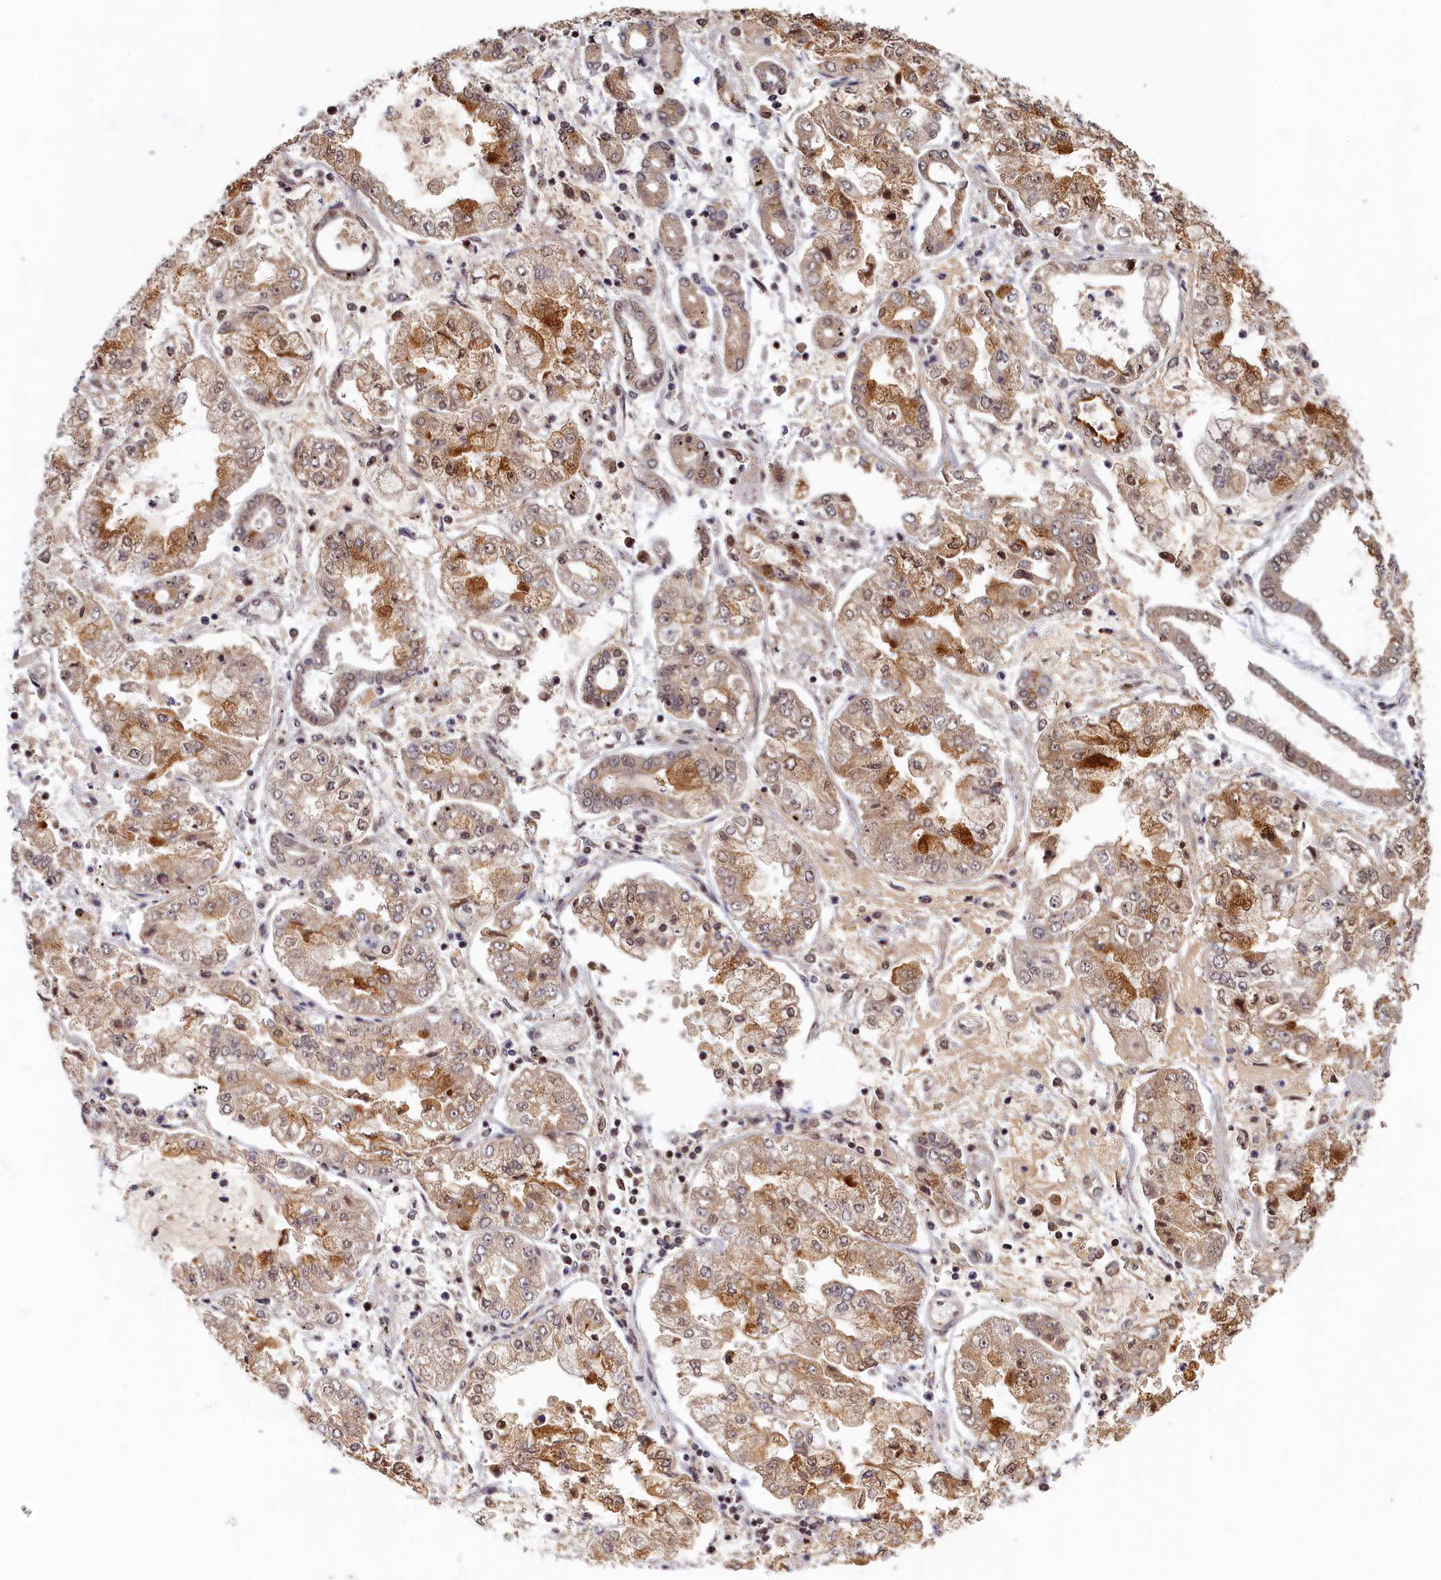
{"staining": {"intensity": "moderate", "quantity": "25%-75%", "location": "cytoplasmic/membranous,nuclear"}, "tissue": "stomach cancer", "cell_type": "Tumor cells", "image_type": "cancer", "snomed": [{"axis": "morphology", "description": "Adenocarcinoma, NOS"}, {"axis": "topography", "description": "Stomach"}], "caption": "Immunohistochemistry (IHC) photomicrograph of neoplastic tissue: human stomach cancer (adenocarcinoma) stained using IHC exhibits medium levels of moderate protein expression localized specifically in the cytoplasmic/membranous and nuclear of tumor cells, appearing as a cytoplasmic/membranous and nuclear brown color.", "gene": "CKAP2L", "patient": {"sex": "male", "age": 76}}